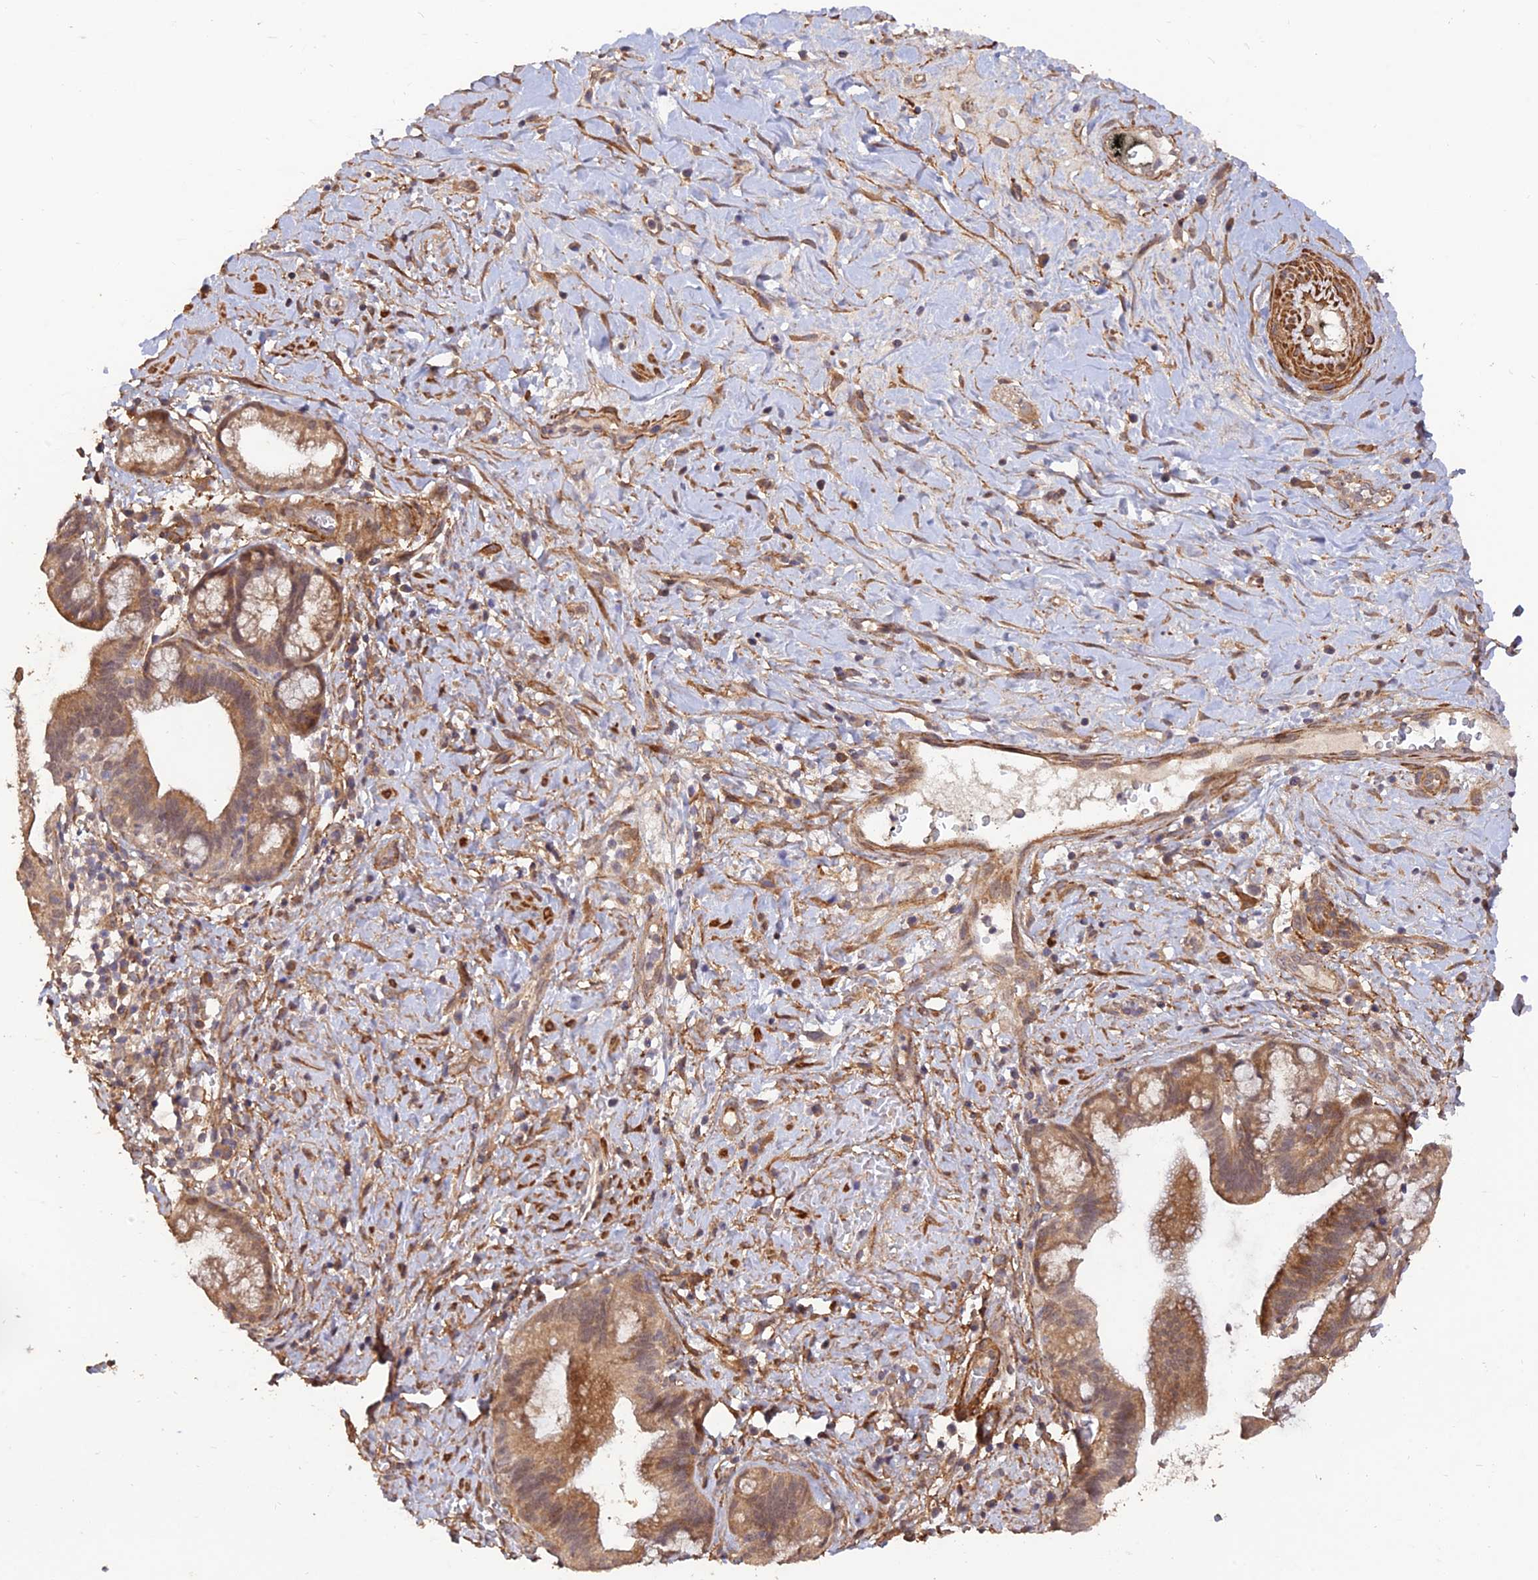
{"staining": {"intensity": "moderate", "quantity": ">75%", "location": "cytoplasmic/membranous,nuclear"}, "tissue": "pancreatic cancer", "cell_type": "Tumor cells", "image_type": "cancer", "snomed": [{"axis": "morphology", "description": "Adenocarcinoma, NOS"}, {"axis": "topography", "description": "Pancreas"}], "caption": "This micrograph shows pancreatic cancer (adenocarcinoma) stained with IHC to label a protein in brown. The cytoplasmic/membranous and nuclear of tumor cells show moderate positivity for the protein. Nuclei are counter-stained blue.", "gene": "PAGR1", "patient": {"sex": "male", "age": 72}}